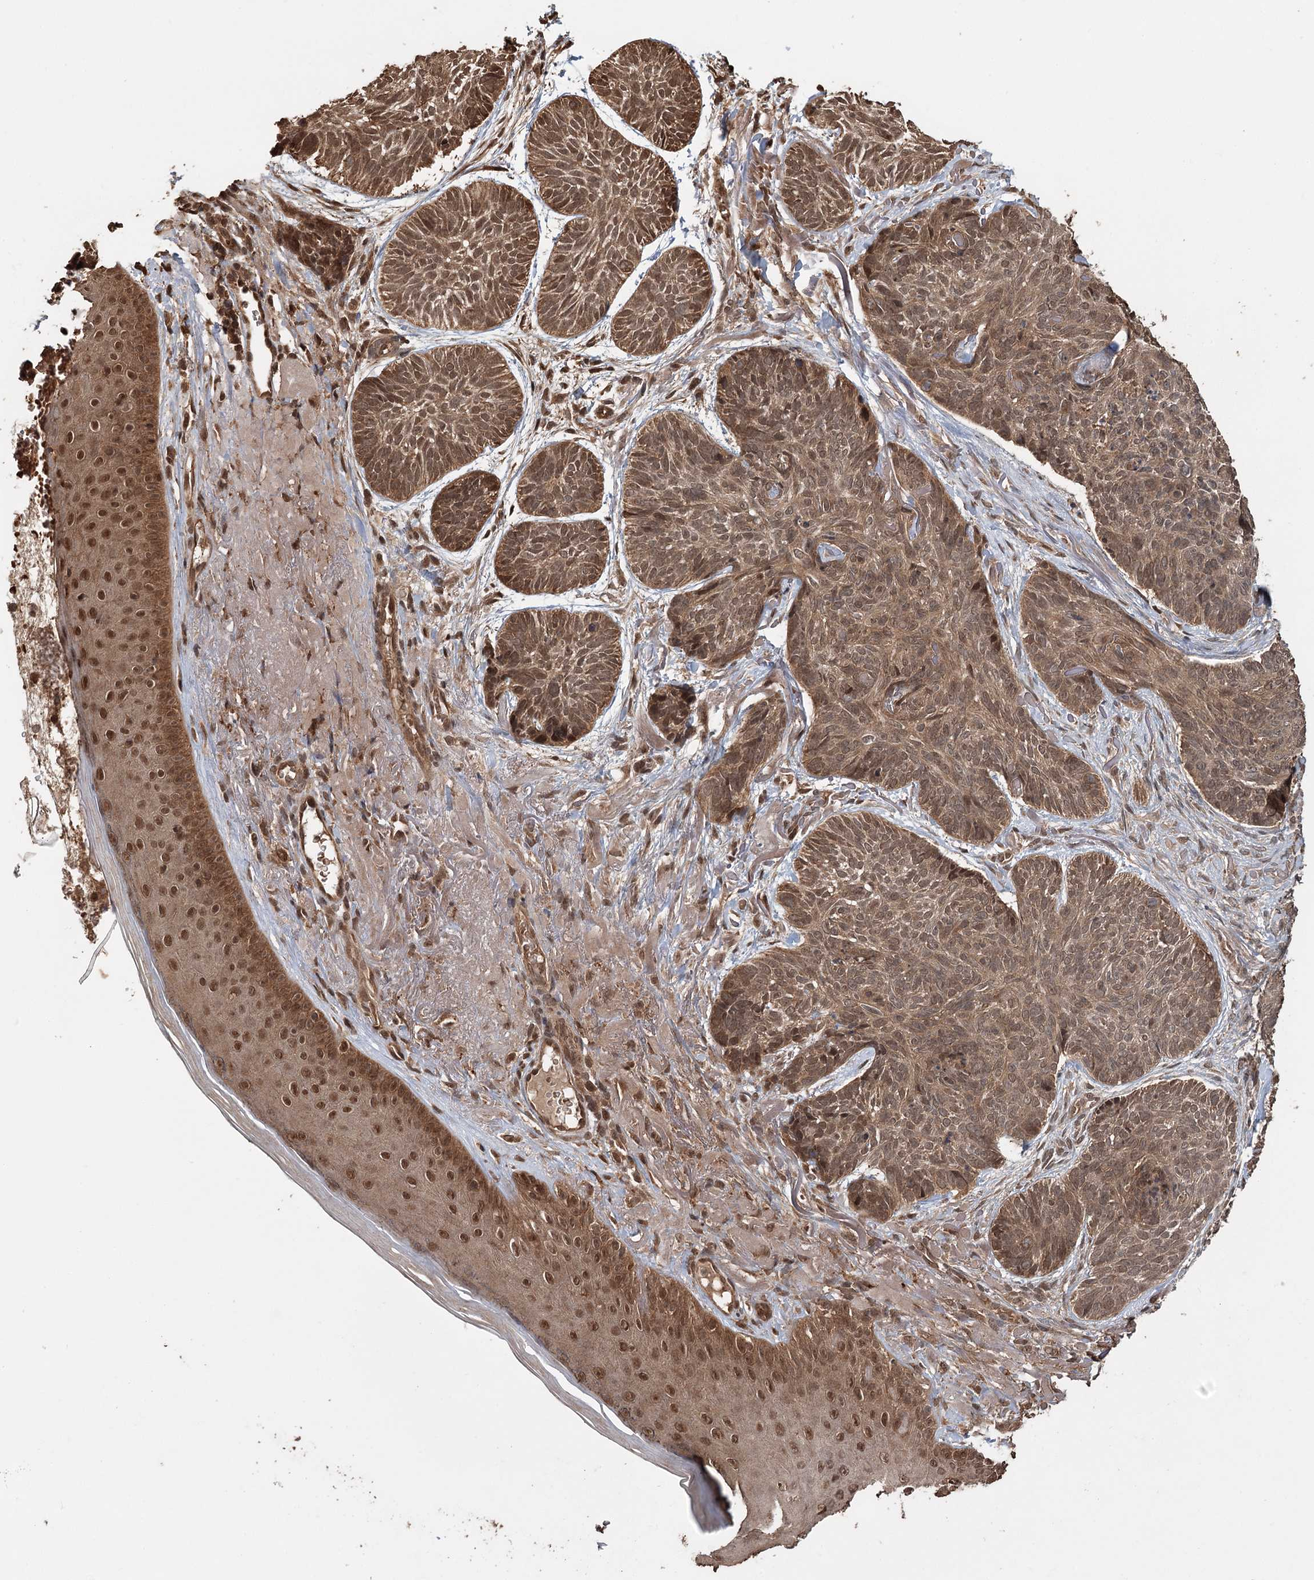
{"staining": {"intensity": "moderate", "quantity": ">75%", "location": "cytoplasmic/membranous,nuclear"}, "tissue": "skin cancer", "cell_type": "Tumor cells", "image_type": "cancer", "snomed": [{"axis": "morphology", "description": "Normal tissue, NOS"}, {"axis": "morphology", "description": "Basal cell carcinoma"}, {"axis": "topography", "description": "Skin"}], "caption": "Human skin cancer (basal cell carcinoma) stained for a protein (brown) exhibits moderate cytoplasmic/membranous and nuclear positive positivity in about >75% of tumor cells.", "gene": "N6AMT1", "patient": {"sex": "male", "age": 66}}